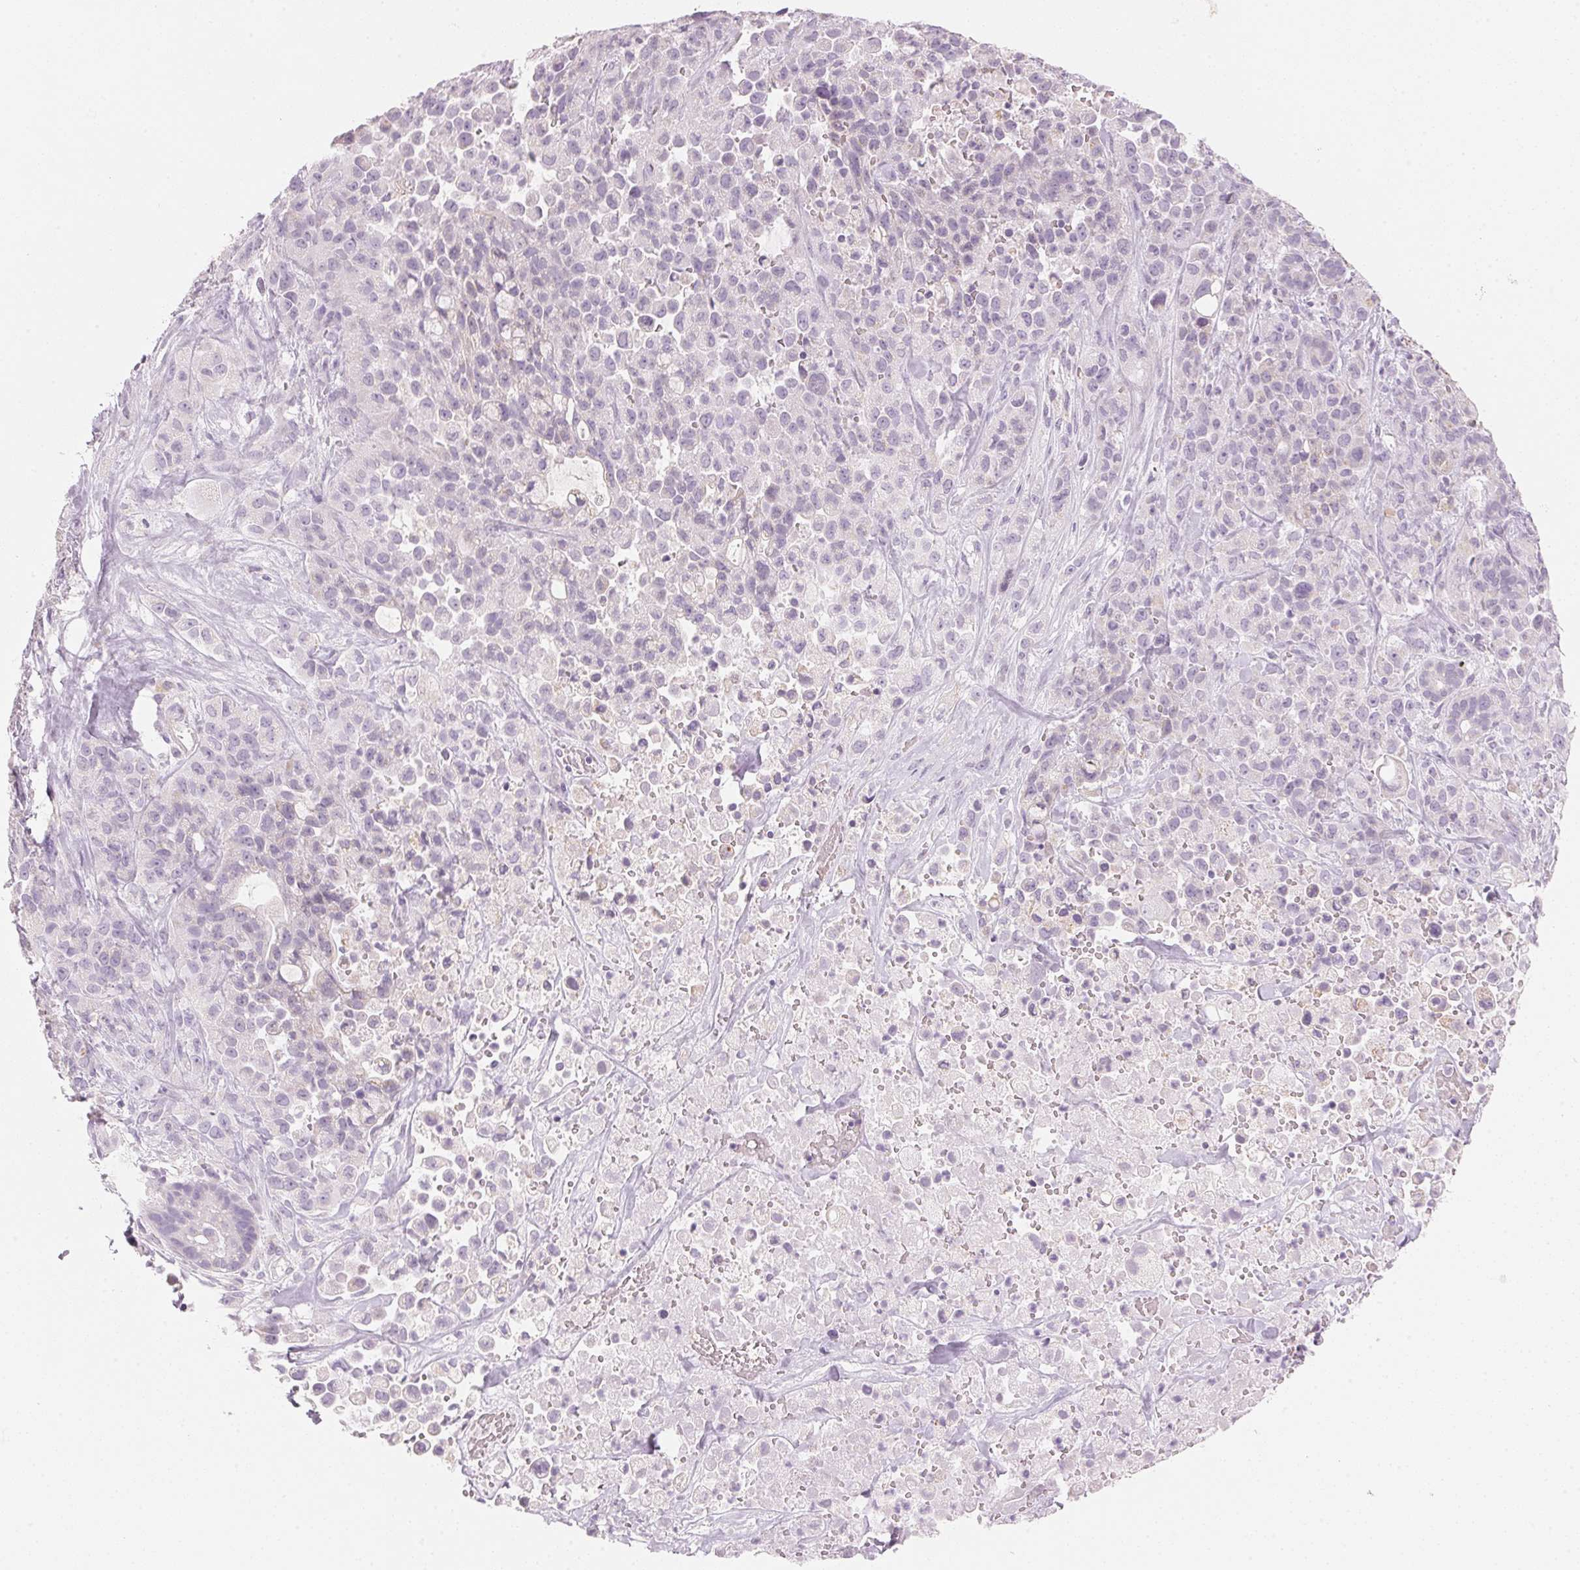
{"staining": {"intensity": "negative", "quantity": "none", "location": "none"}, "tissue": "pancreatic cancer", "cell_type": "Tumor cells", "image_type": "cancer", "snomed": [{"axis": "morphology", "description": "Adenocarcinoma, NOS"}, {"axis": "topography", "description": "Pancreas"}], "caption": "A high-resolution histopathology image shows IHC staining of pancreatic cancer (adenocarcinoma), which reveals no significant expression in tumor cells.", "gene": "HOXB13", "patient": {"sex": "male", "age": 44}}